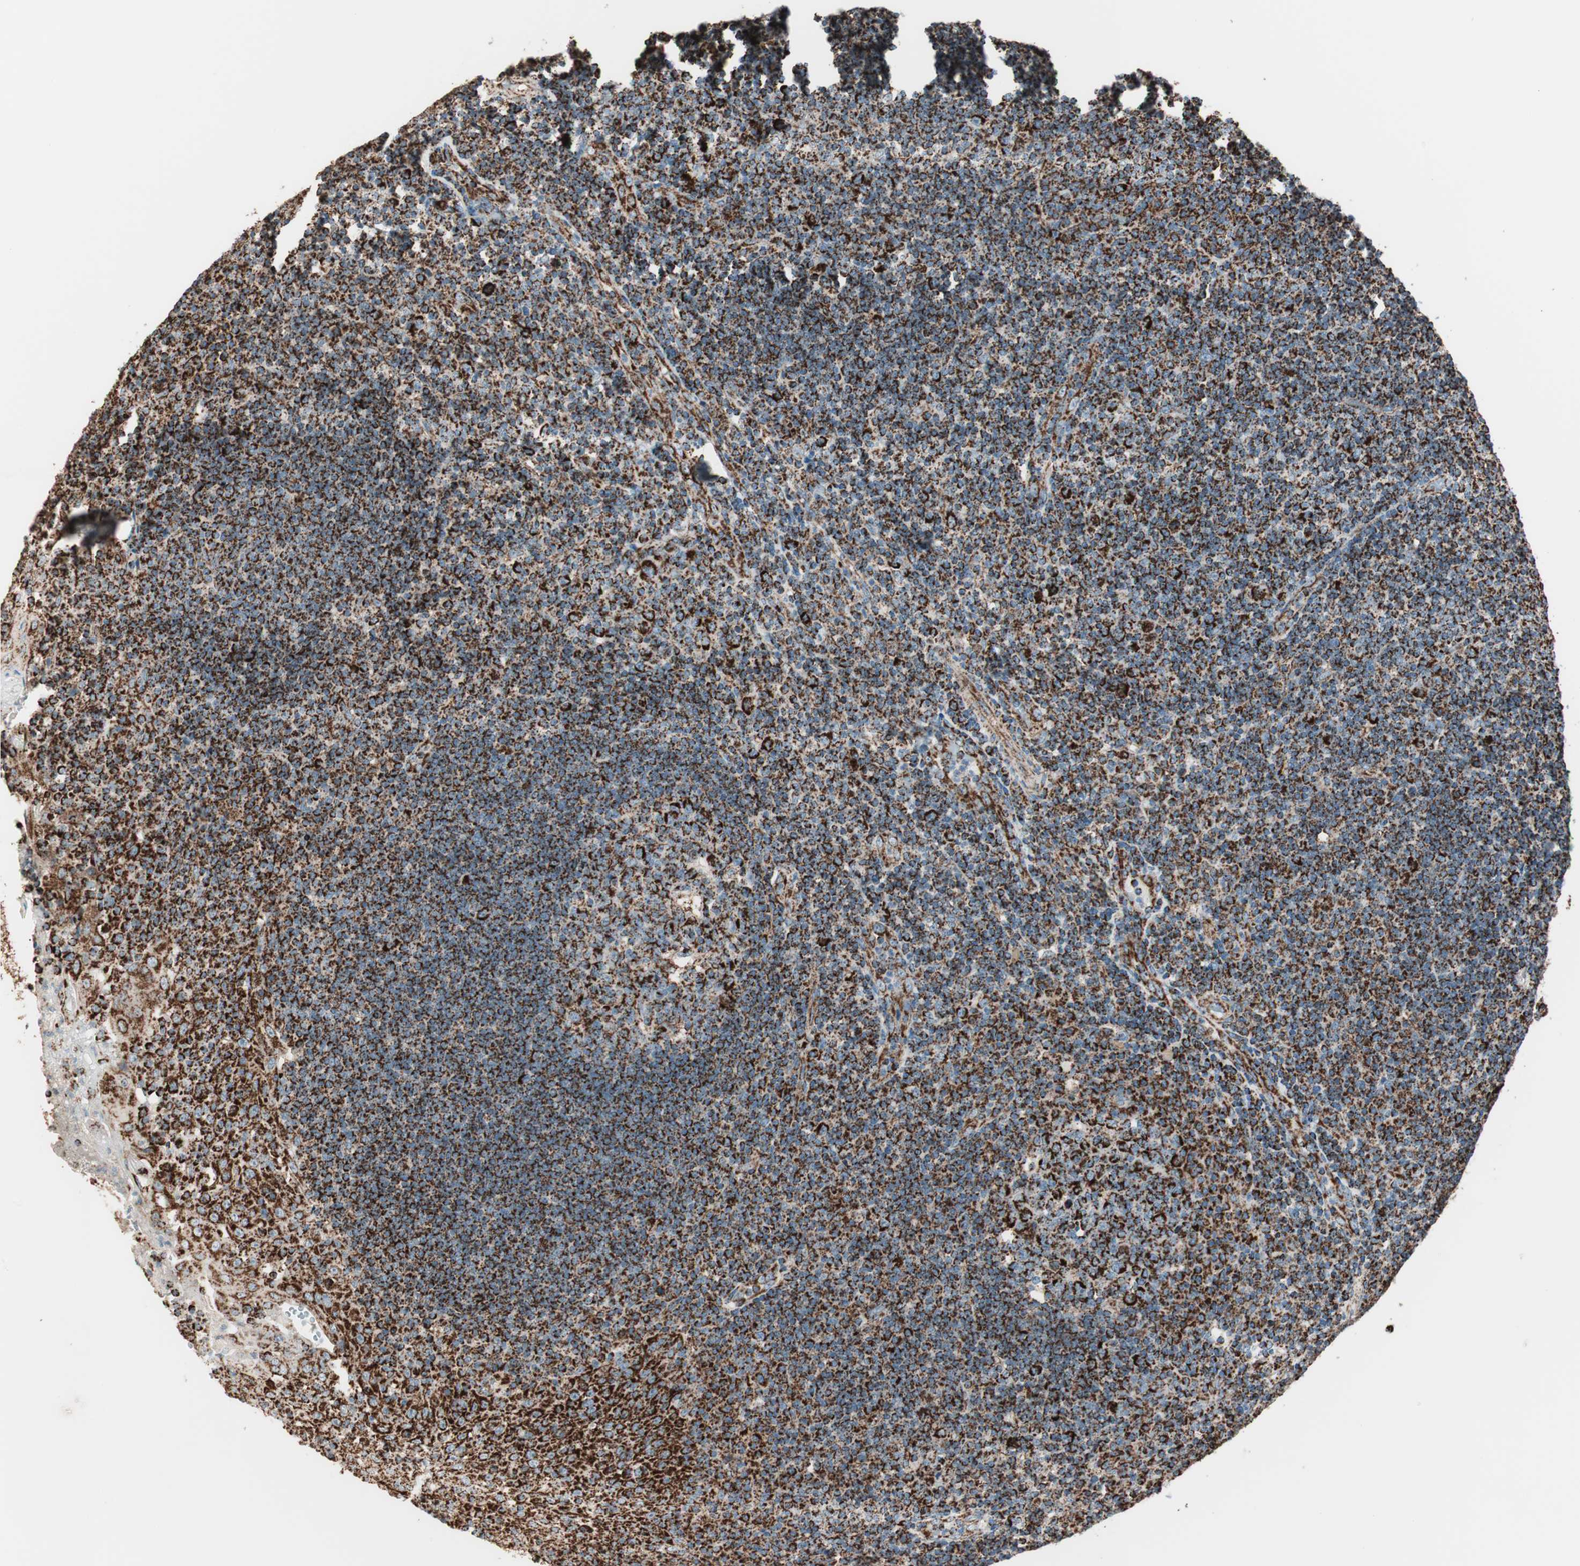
{"staining": {"intensity": "strong", "quantity": ">75%", "location": "cytoplasmic/membranous"}, "tissue": "tonsil", "cell_type": "Germinal center cells", "image_type": "normal", "snomed": [{"axis": "morphology", "description": "Normal tissue, NOS"}, {"axis": "topography", "description": "Tonsil"}], "caption": "A brown stain shows strong cytoplasmic/membranous expression of a protein in germinal center cells of unremarkable human tonsil. (DAB (3,3'-diaminobenzidine) IHC, brown staining for protein, blue staining for nuclei).", "gene": "TOMM22", "patient": {"sex": "female", "age": 40}}